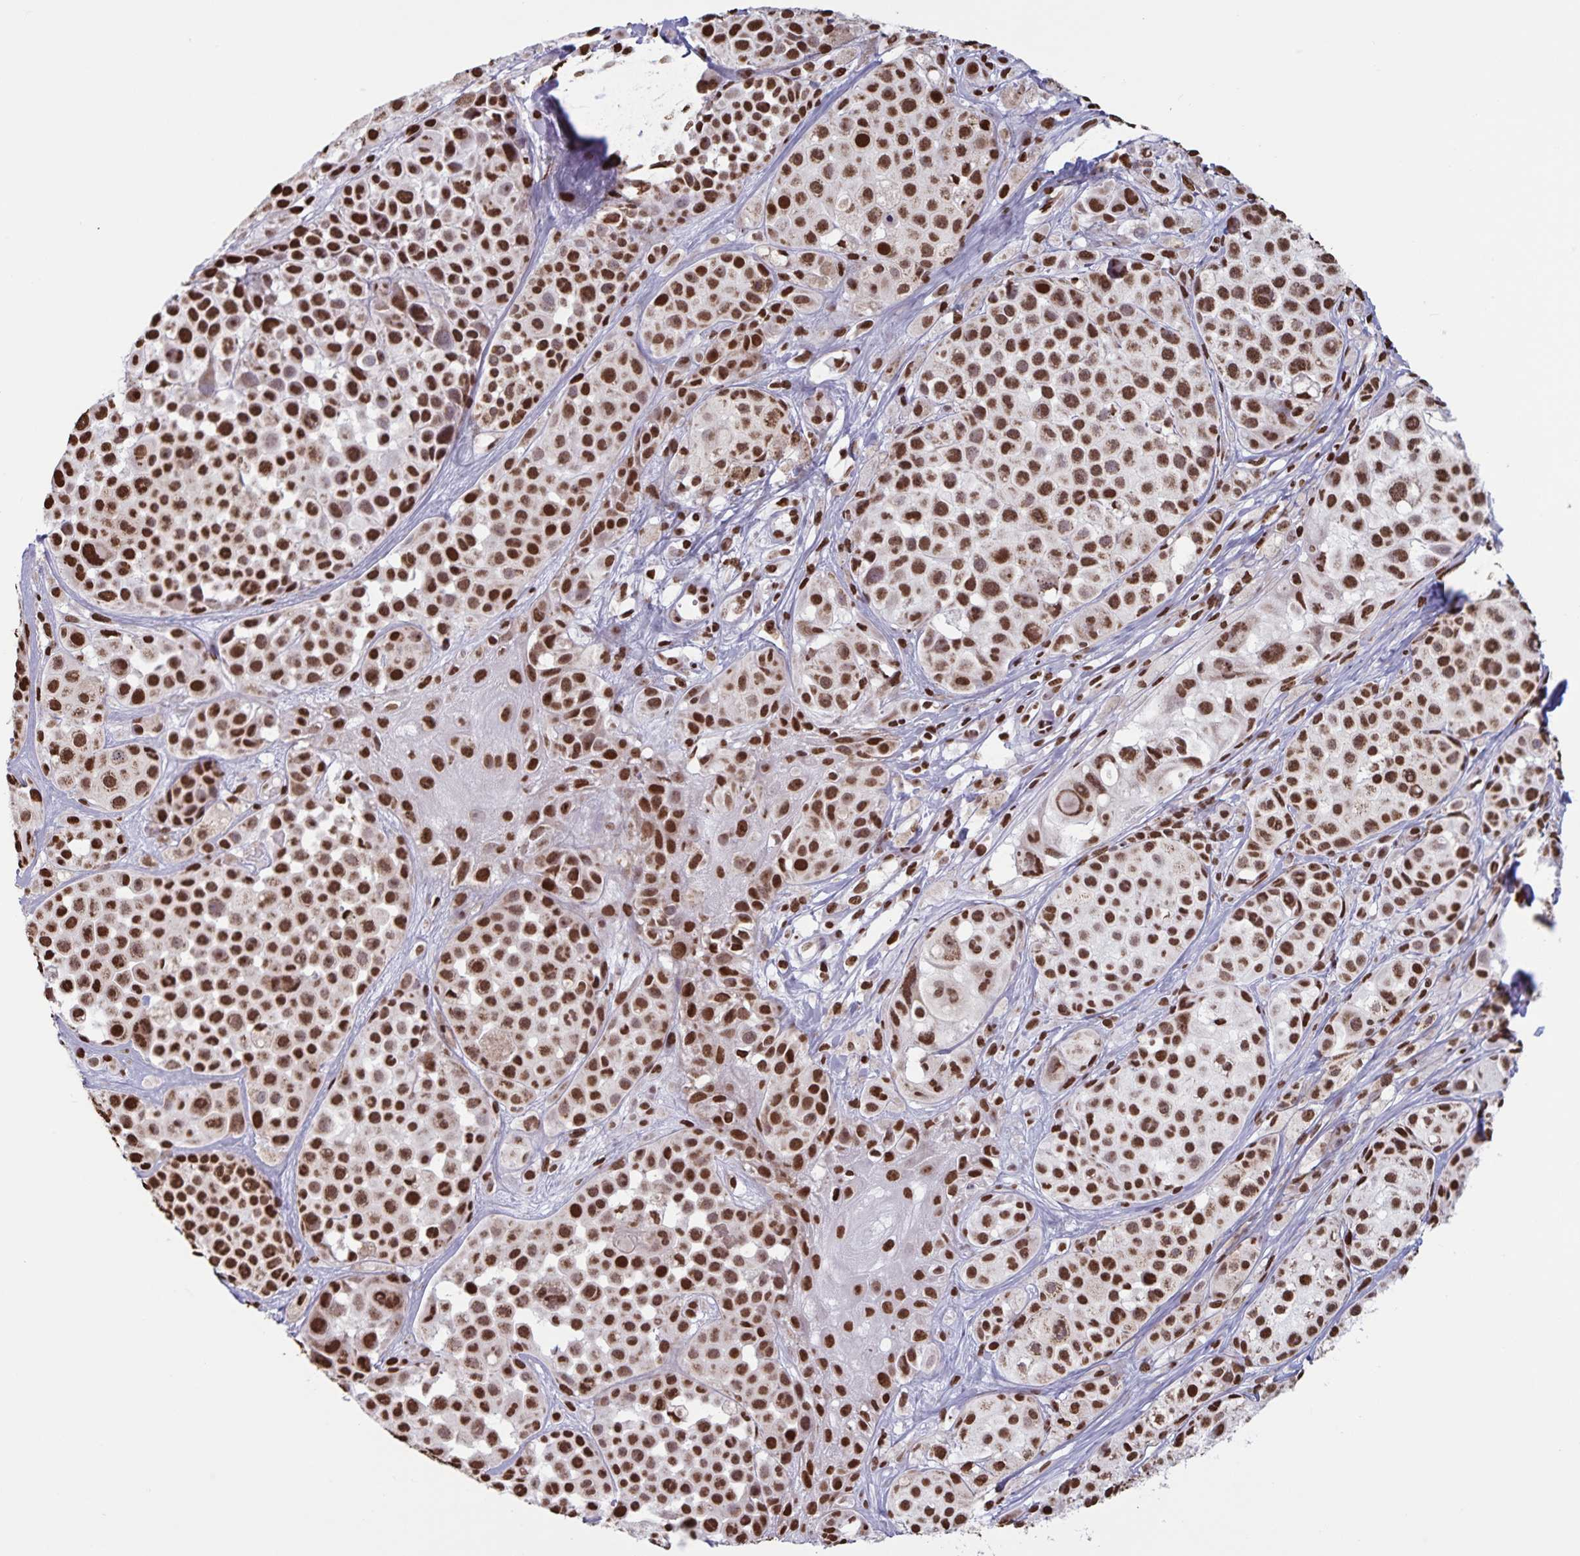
{"staining": {"intensity": "strong", "quantity": ">75%", "location": "nuclear"}, "tissue": "melanoma", "cell_type": "Tumor cells", "image_type": "cancer", "snomed": [{"axis": "morphology", "description": "Malignant melanoma, NOS"}, {"axis": "topography", "description": "Skin"}], "caption": "Immunohistochemistry micrograph of malignant melanoma stained for a protein (brown), which reveals high levels of strong nuclear positivity in approximately >75% of tumor cells.", "gene": "DUT", "patient": {"sex": "male", "age": 77}}